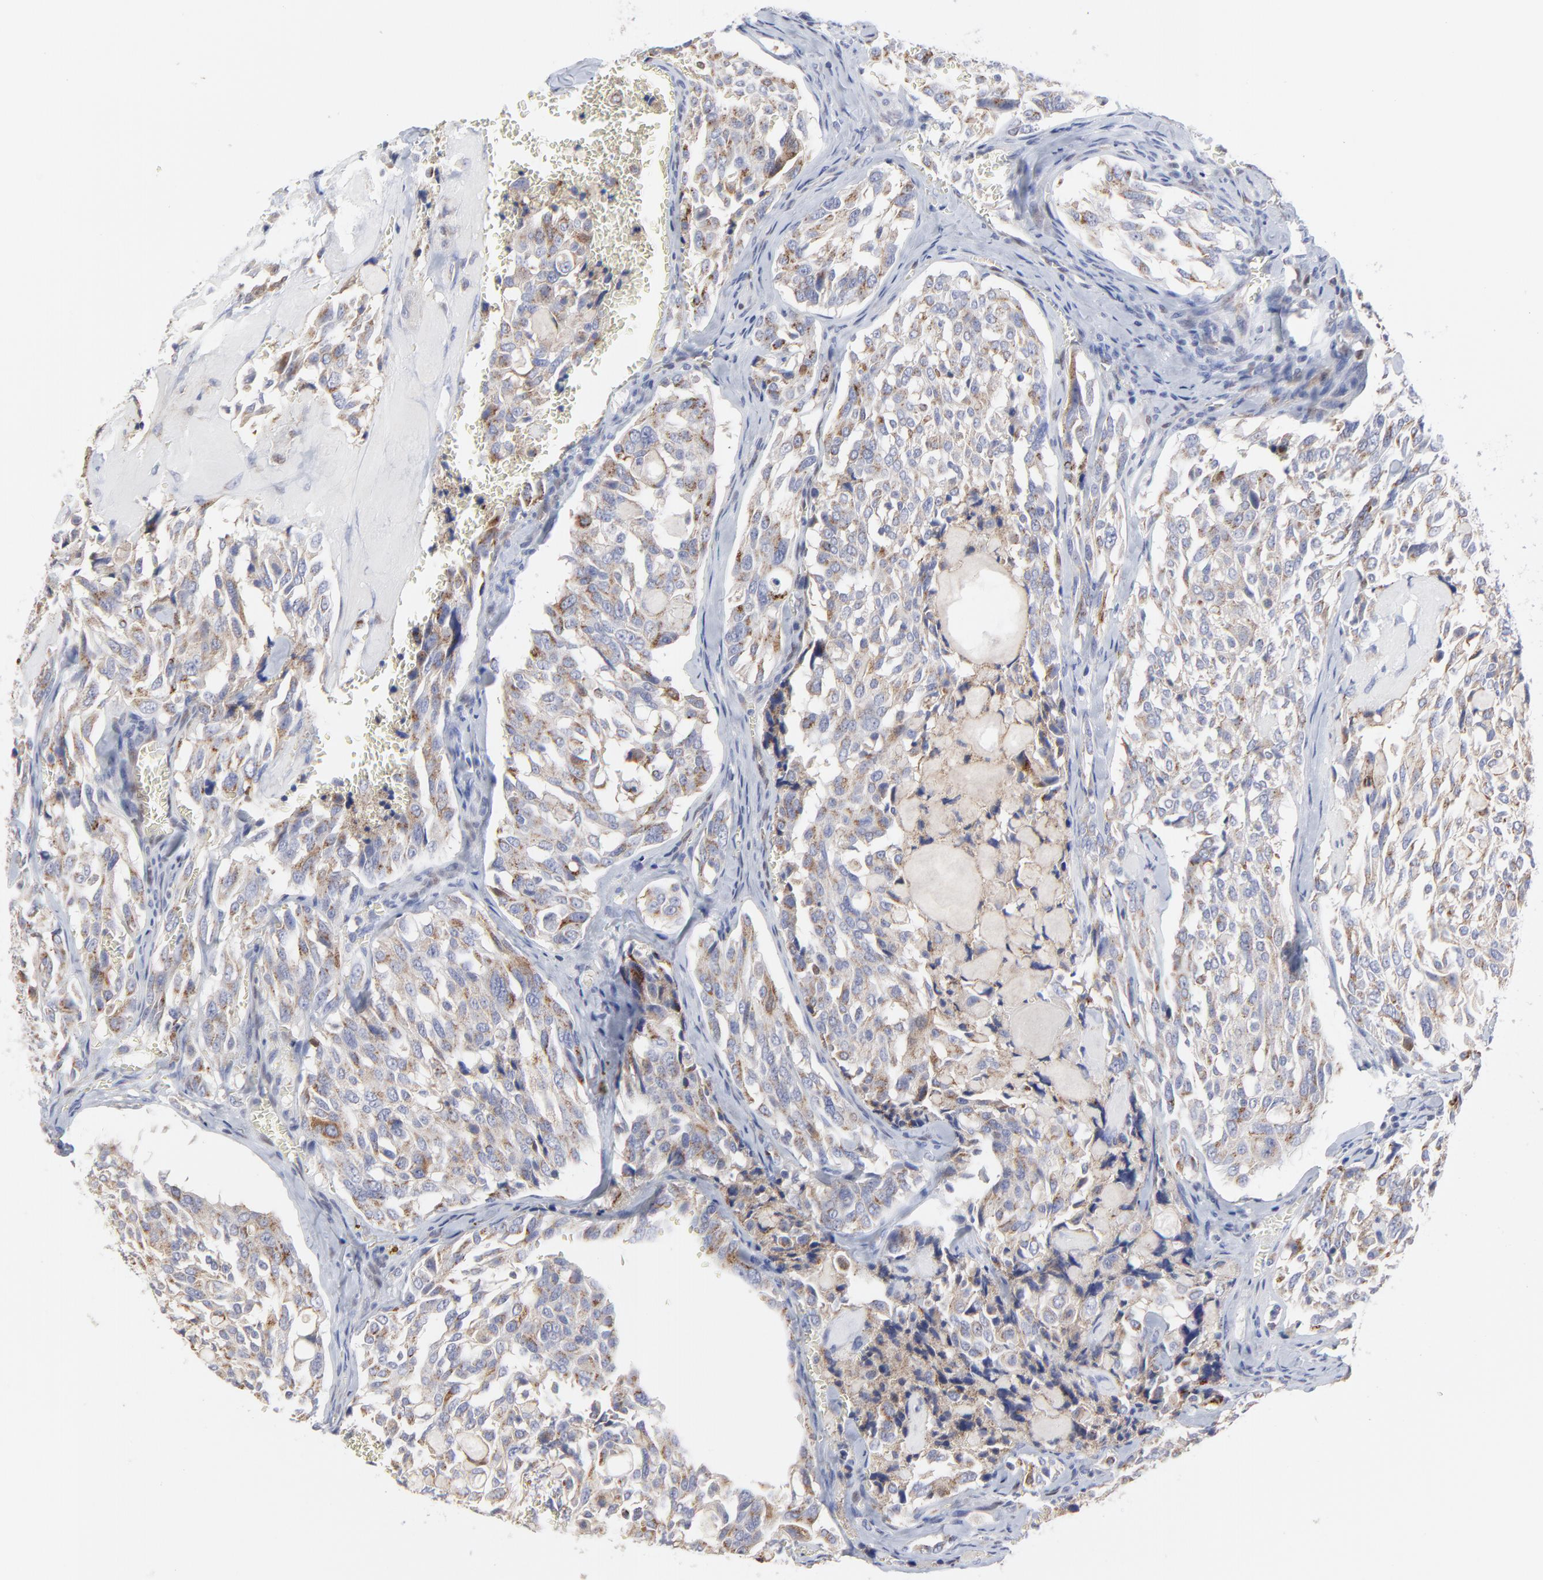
{"staining": {"intensity": "moderate", "quantity": "<25%", "location": "cytoplasmic/membranous"}, "tissue": "thyroid cancer", "cell_type": "Tumor cells", "image_type": "cancer", "snomed": [{"axis": "morphology", "description": "Papillary adenocarcinoma, NOS"}, {"axis": "topography", "description": "Thyroid gland"}], "caption": "Thyroid cancer was stained to show a protein in brown. There is low levels of moderate cytoplasmic/membranous expression in about <25% of tumor cells. (DAB IHC with brightfield microscopy, high magnification).", "gene": "NCAPH", "patient": {"sex": "male", "age": 87}}